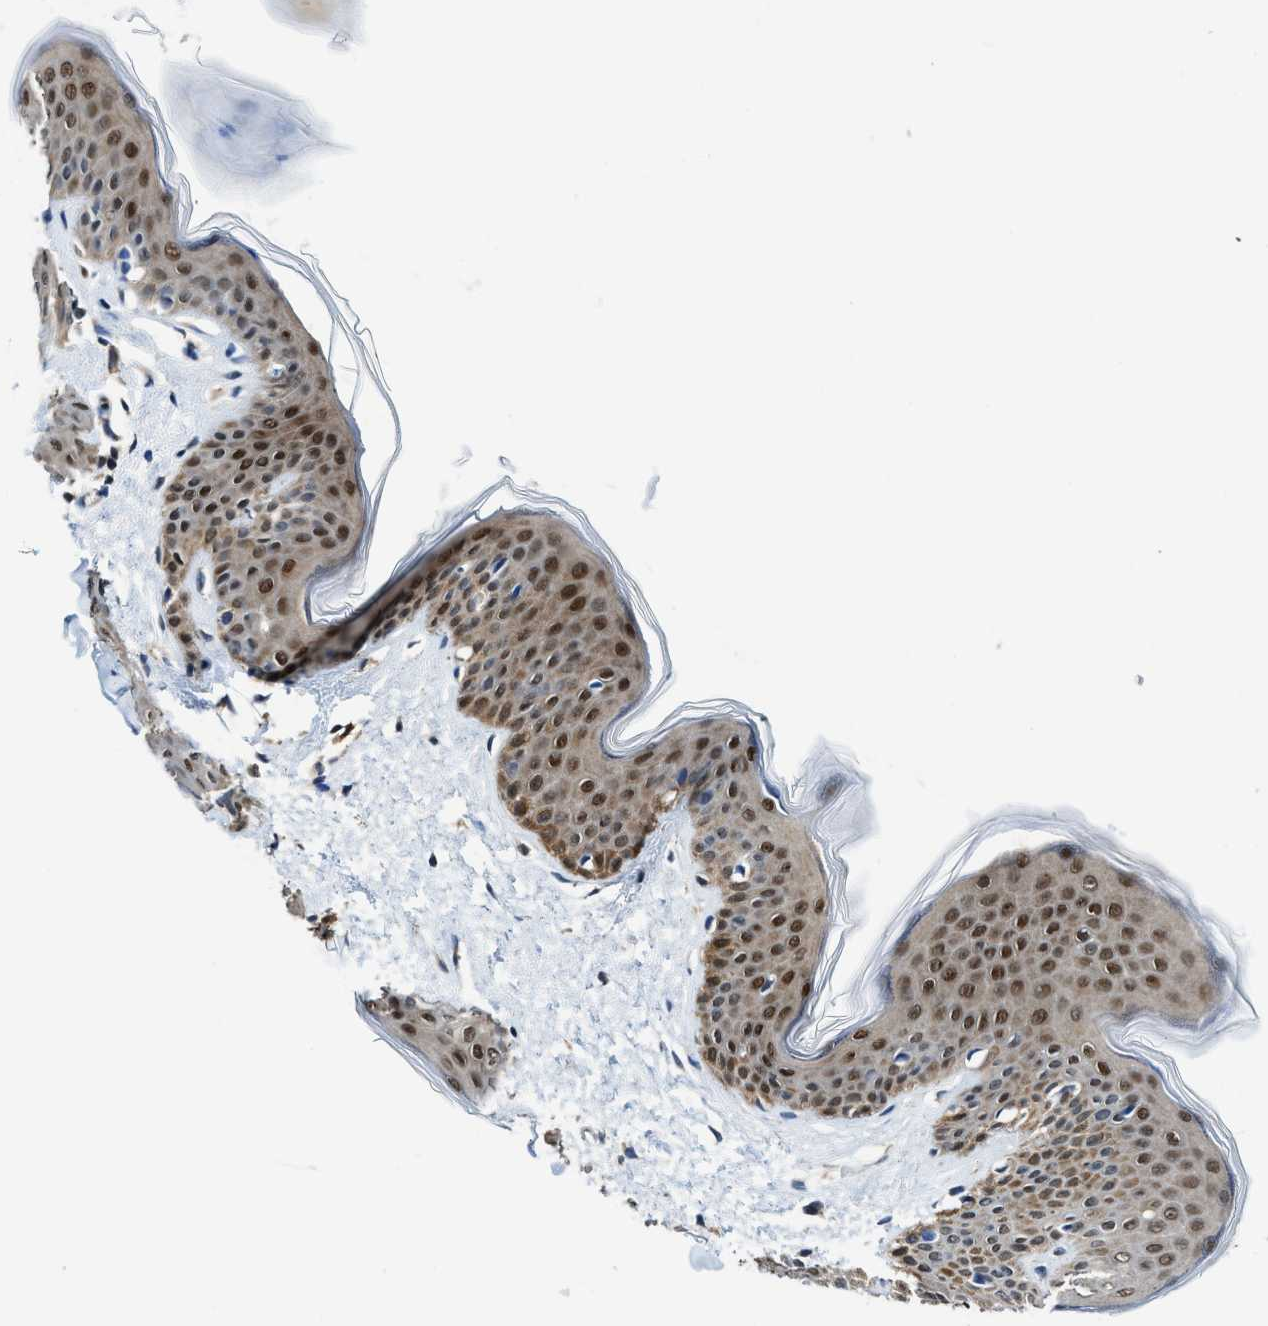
{"staining": {"intensity": "negative", "quantity": "none", "location": "none"}, "tissue": "skin", "cell_type": "Fibroblasts", "image_type": "normal", "snomed": [{"axis": "morphology", "description": "Normal tissue, NOS"}, {"axis": "topography", "description": "Skin"}], "caption": "Unremarkable skin was stained to show a protein in brown. There is no significant positivity in fibroblasts. (DAB (3,3'-diaminobenzidine) IHC with hematoxylin counter stain).", "gene": "LTA4H", "patient": {"sex": "female", "age": 17}}